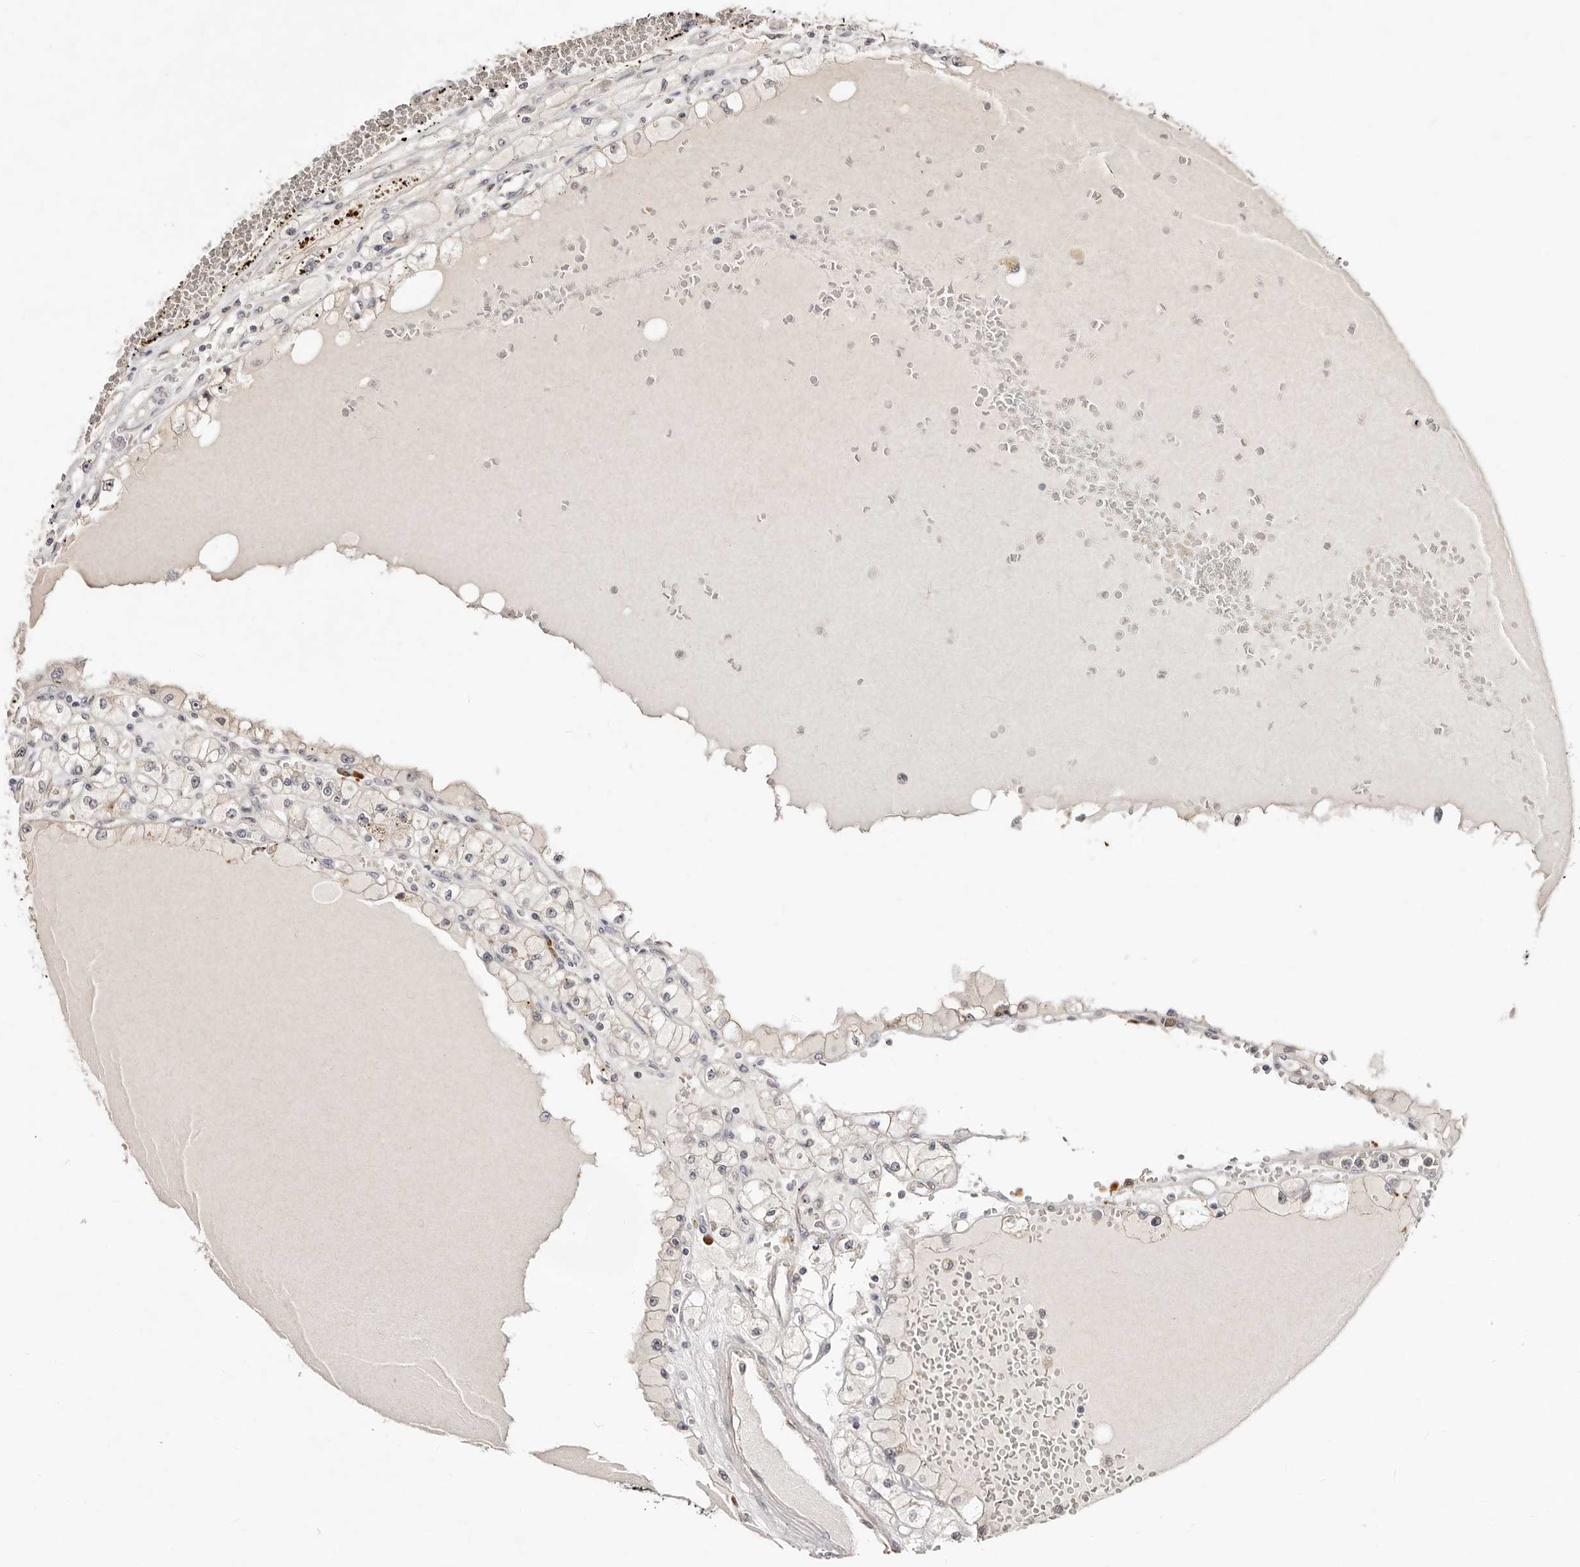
{"staining": {"intensity": "moderate", "quantity": "<25%", "location": "nuclear"}, "tissue": "renal cancer", "cell_type": "Tumor cells", "image_type": "cancer", "snomed": [{"axis": "morphology", "description": "Adenocarcinoma, NOS"}, {"axis": "topography", "description": "Kidney"}], "caption": "Renal cancer stained with a brown dye demonstrates moderate nuclear positive expression in about <25% of tumor cells.", "gene": "APOL6", "patient": {"sex": "male", "age": 56}}